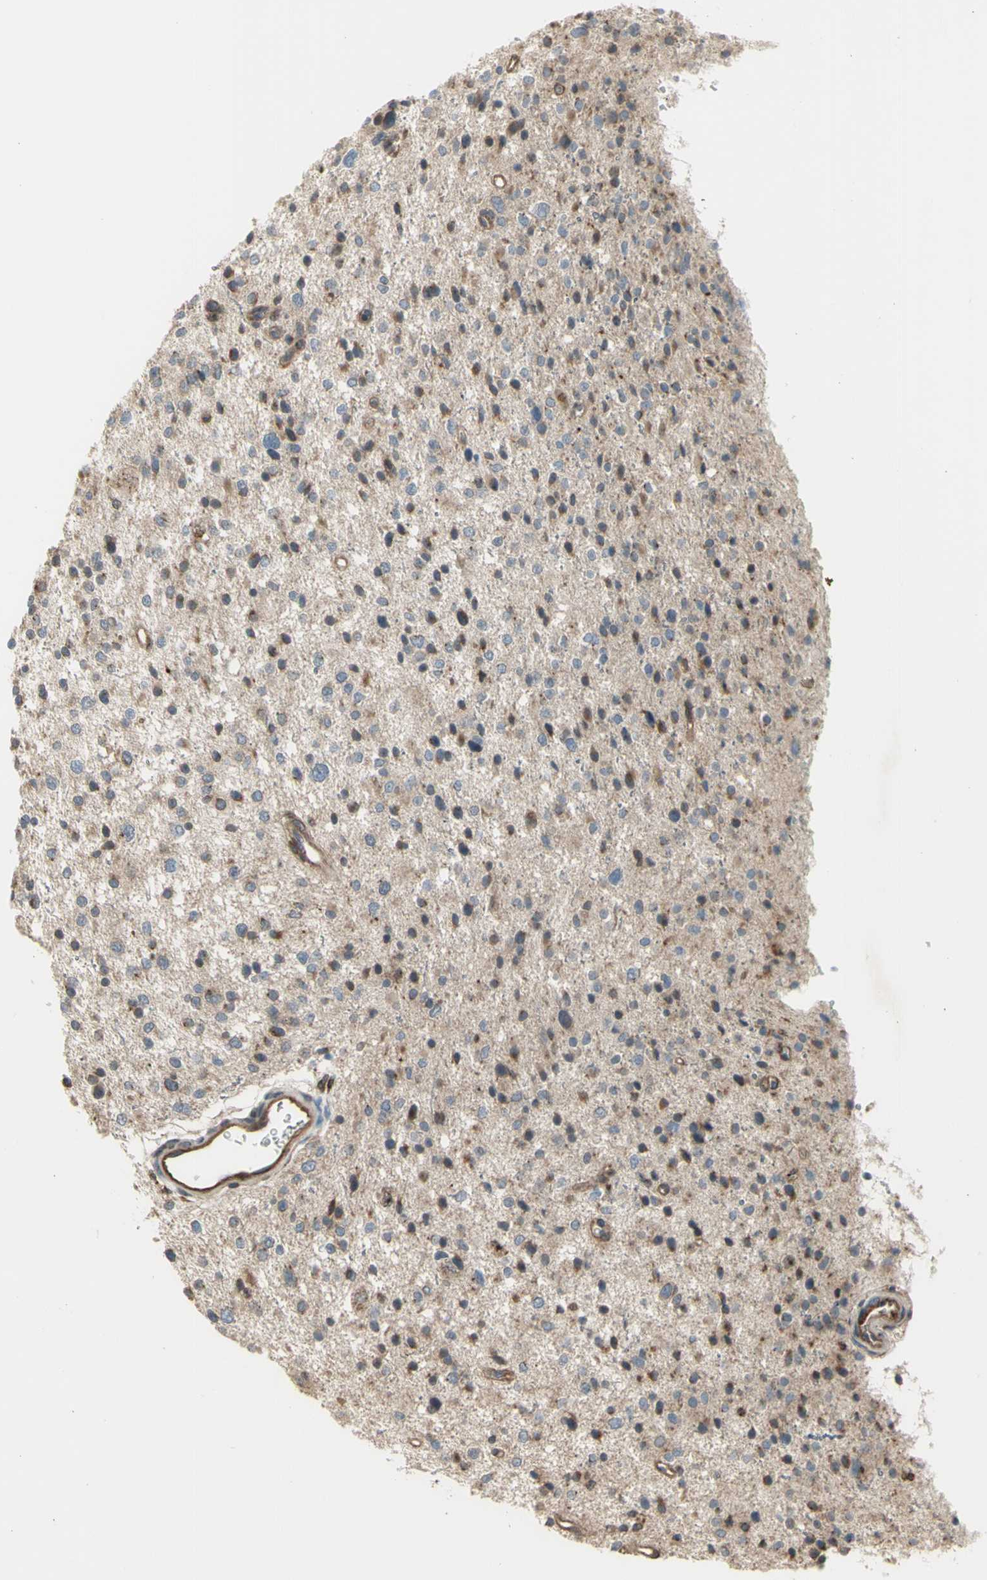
{"staining": {"intensity": "weak", "quantity": "25%-75%", "location": "cytoplasmic/membranous"}, "tissue": "glioma", "cell_type": "Tumor cells", "image_type": "cancer", "snomed": [{"axis": "morphology", "description": "Glioma, malignant, Low grade"}, {"axis": "topography", "description": "Brain"}], "caption": "Immunohistochemical staining of malignant low-grade glioma exhibits weak cytoplasmic/membranous protein expression in about 25%-75% of tumor cells.", "gene": "SLC39A9", "patient": {"sex": "female", "age": 37}}